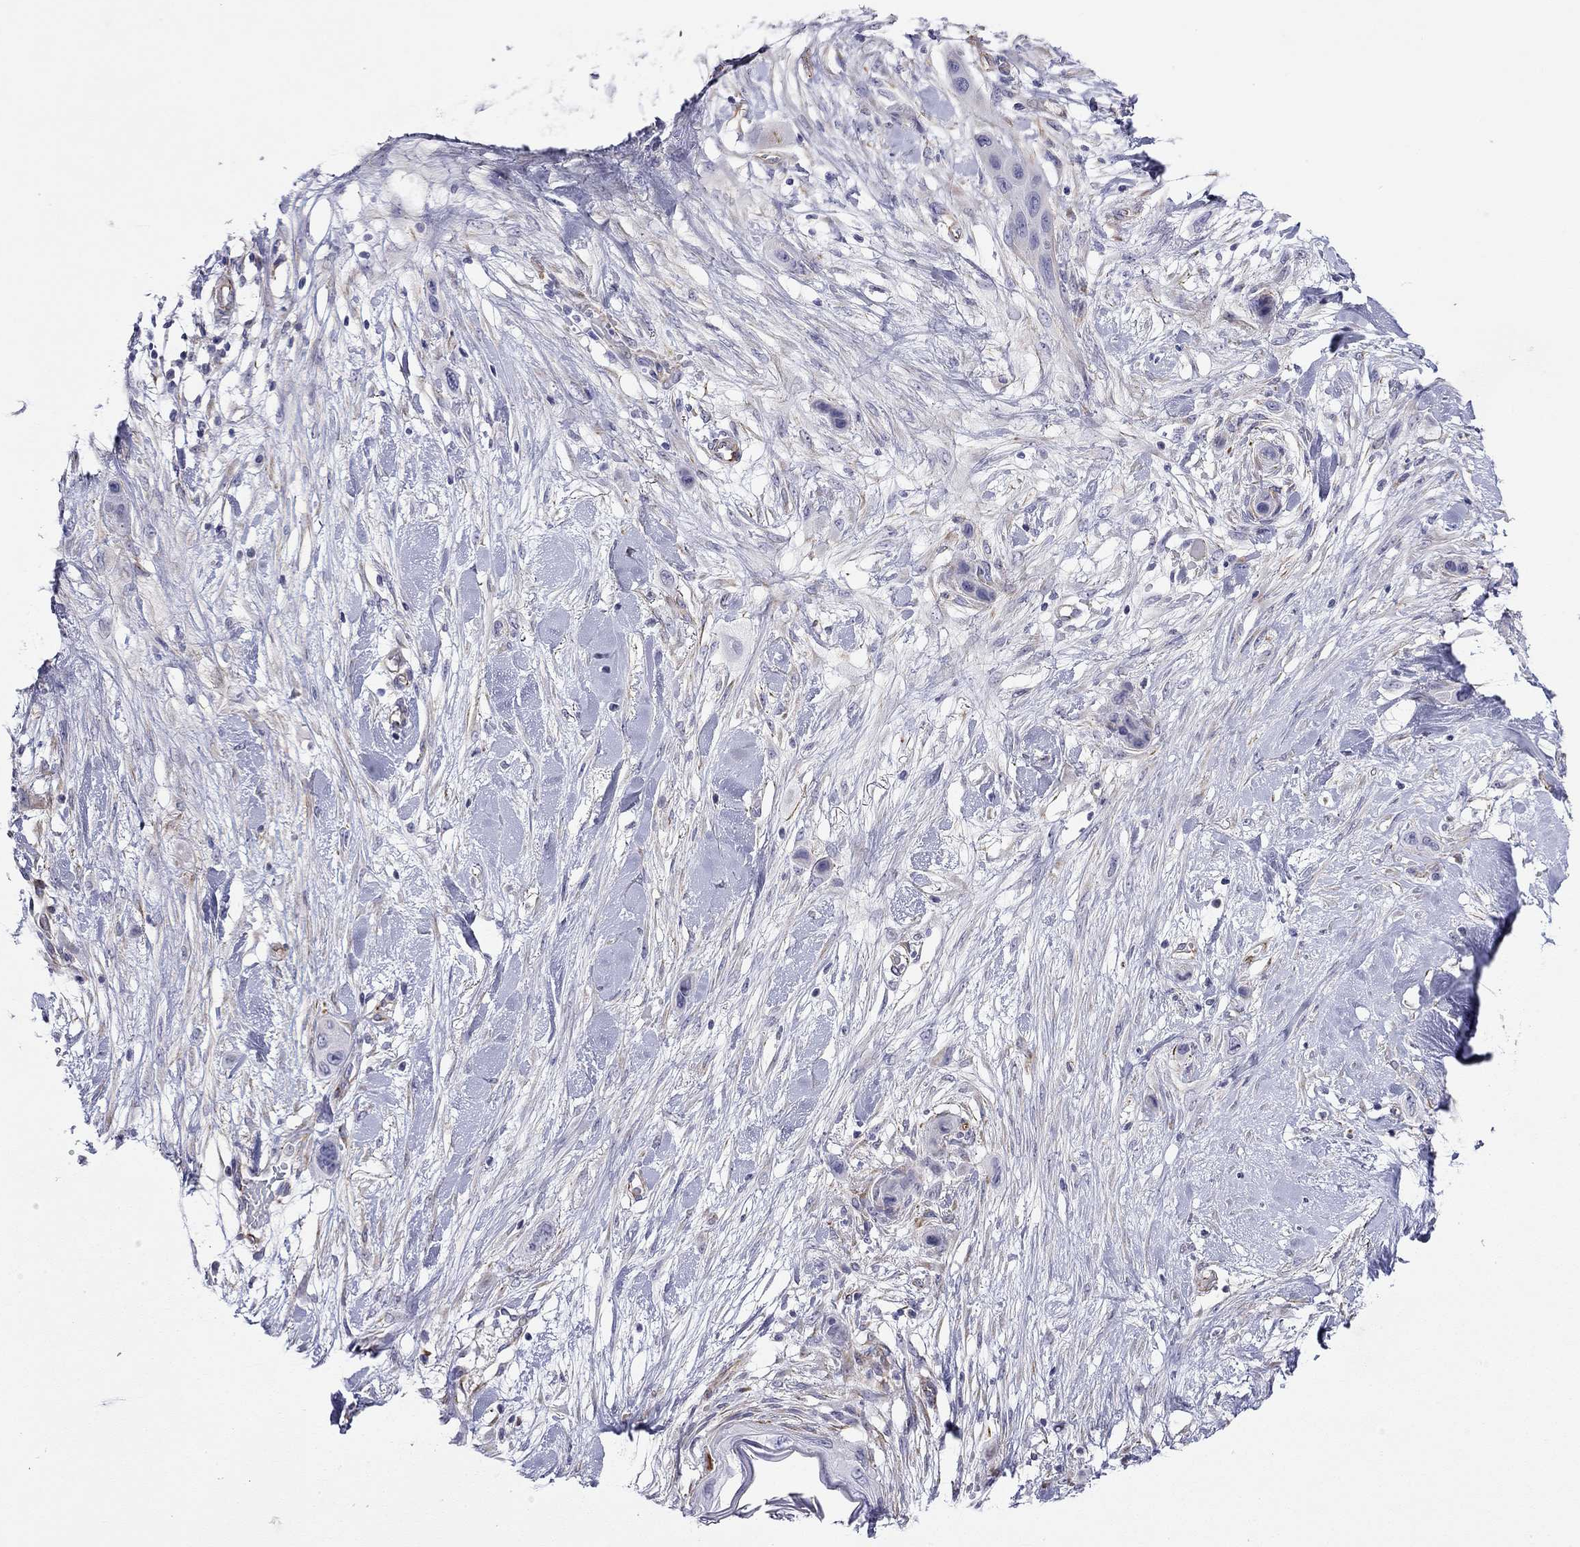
{"staining": {"intensity": "negative", "quantity": "none", "location": "none"}, "tissue": "skin cancer", "cell_type": "Tumor cells", "image_type": "cancer", "snomed": [{"axis": "morphology", "description": "Squamous cell carcinoma, NOS"}, {"axis": "topography", "description": "Skin"}], "caption": "Immunohistochemistry (IHC) of human squamous cell carcinoma (skin) shows no expression in tumor cells.", "gene": "RTL1", "patient": {"sex": "male", "age": 79}}